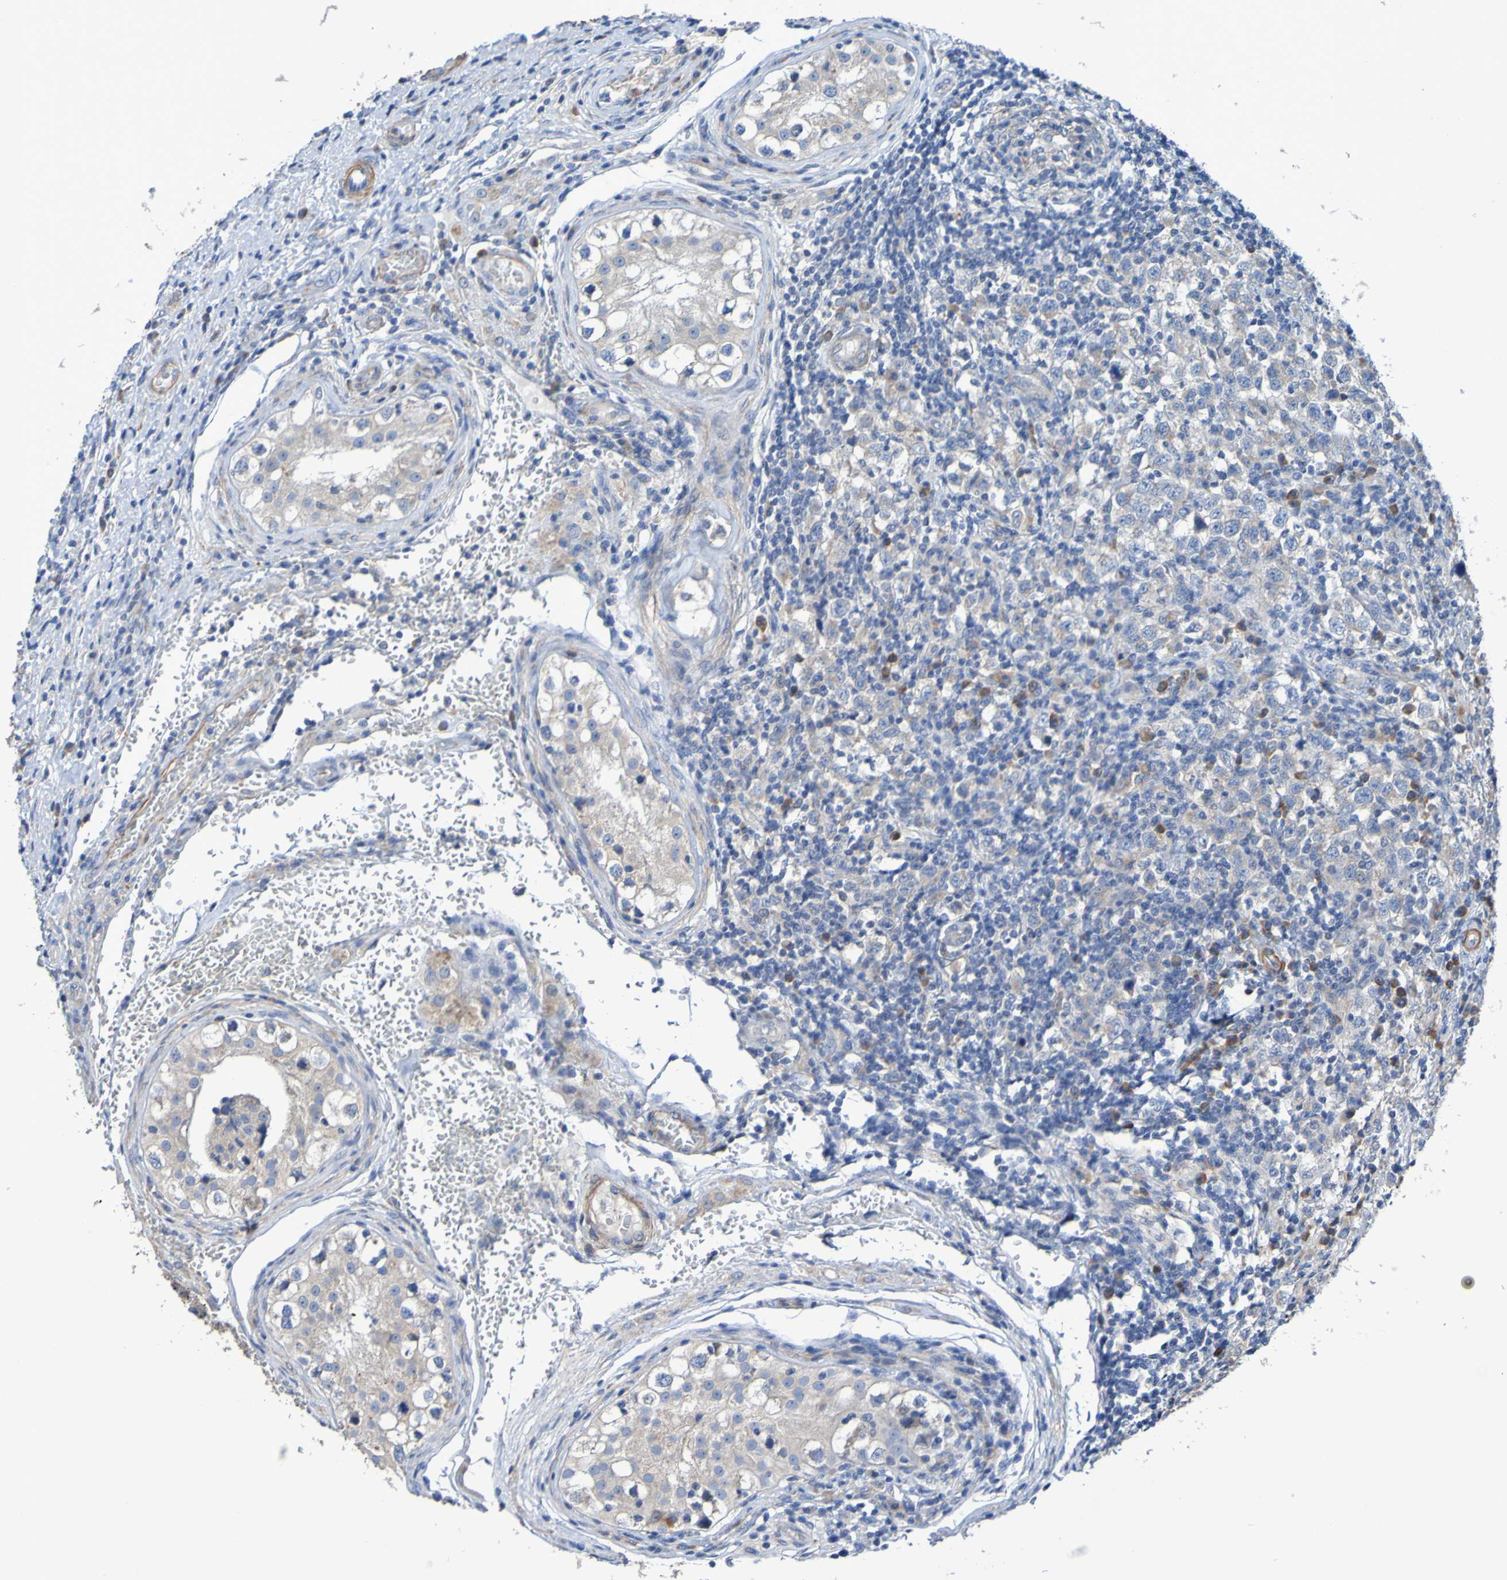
{"staining": {"intensity": "weak", "quantity": ">75%", "location": "cytoplasmic/membranous"}, "tissue": "testis cancer", "cell_type": "Tumor cells", "image_type": "cancer", "snomed": [{"axis": "morphology", "description": "Carcinoma, Embryonal, NOS"}, {"axis": "topography", "description": "Testis"}], "caption": "IHC micrograph of neoplastic tissue: human testis cancer stained using immunohistochemistry (IHC) reveals low levels of weak protein expression localized specifically in the cytoplasmic/membranous of tumor cells, appearing as a cytoplasmic/membranous brown color.", "gene": "SRPRB", "patient": {"sex": "male", "age": 21}}